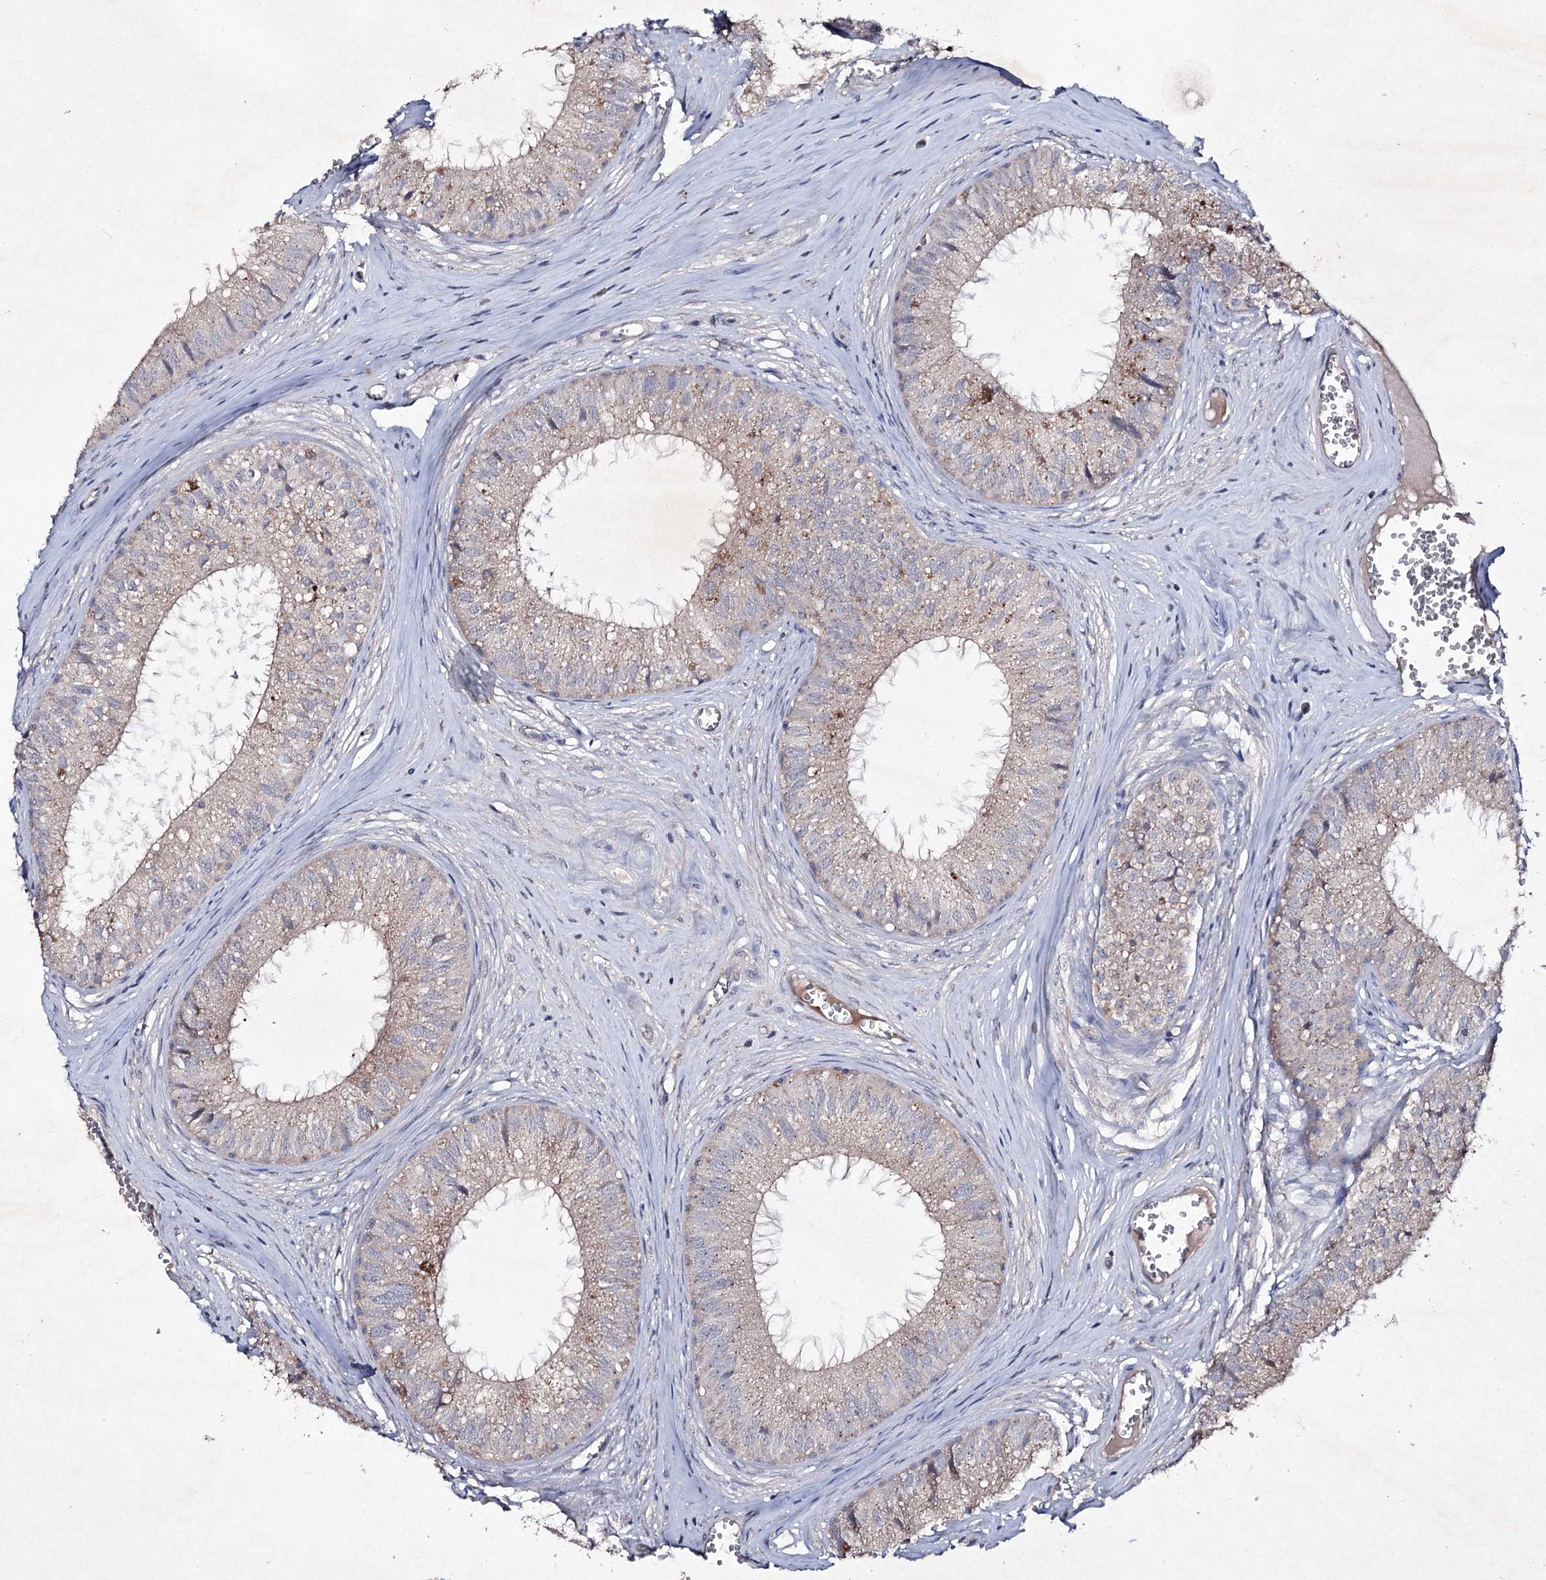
{"staining": {"intensity": "weak", "quantity": ">75%", "location": "cytoplasmic/membranous"}, "tissue": "epididymis", "cell_type": "Glandular cells", "image_type": "normal", "snomed": [{"axis": "morphology", "description": "Normal tissue, NOS"}, {"axis": "topography", "description": "Epididymis"}], "caption": "Weak cytoplasmic/membranous protein staining is appreciated in approximately >75% of glandular cells in epididymis. (Stains: DAB in brown, nuclei in blue, Microscopy: brightfield microscopy at high magnification).", "gene": "SEMA4G", "patient": {"sex": "male", "age": 36}}